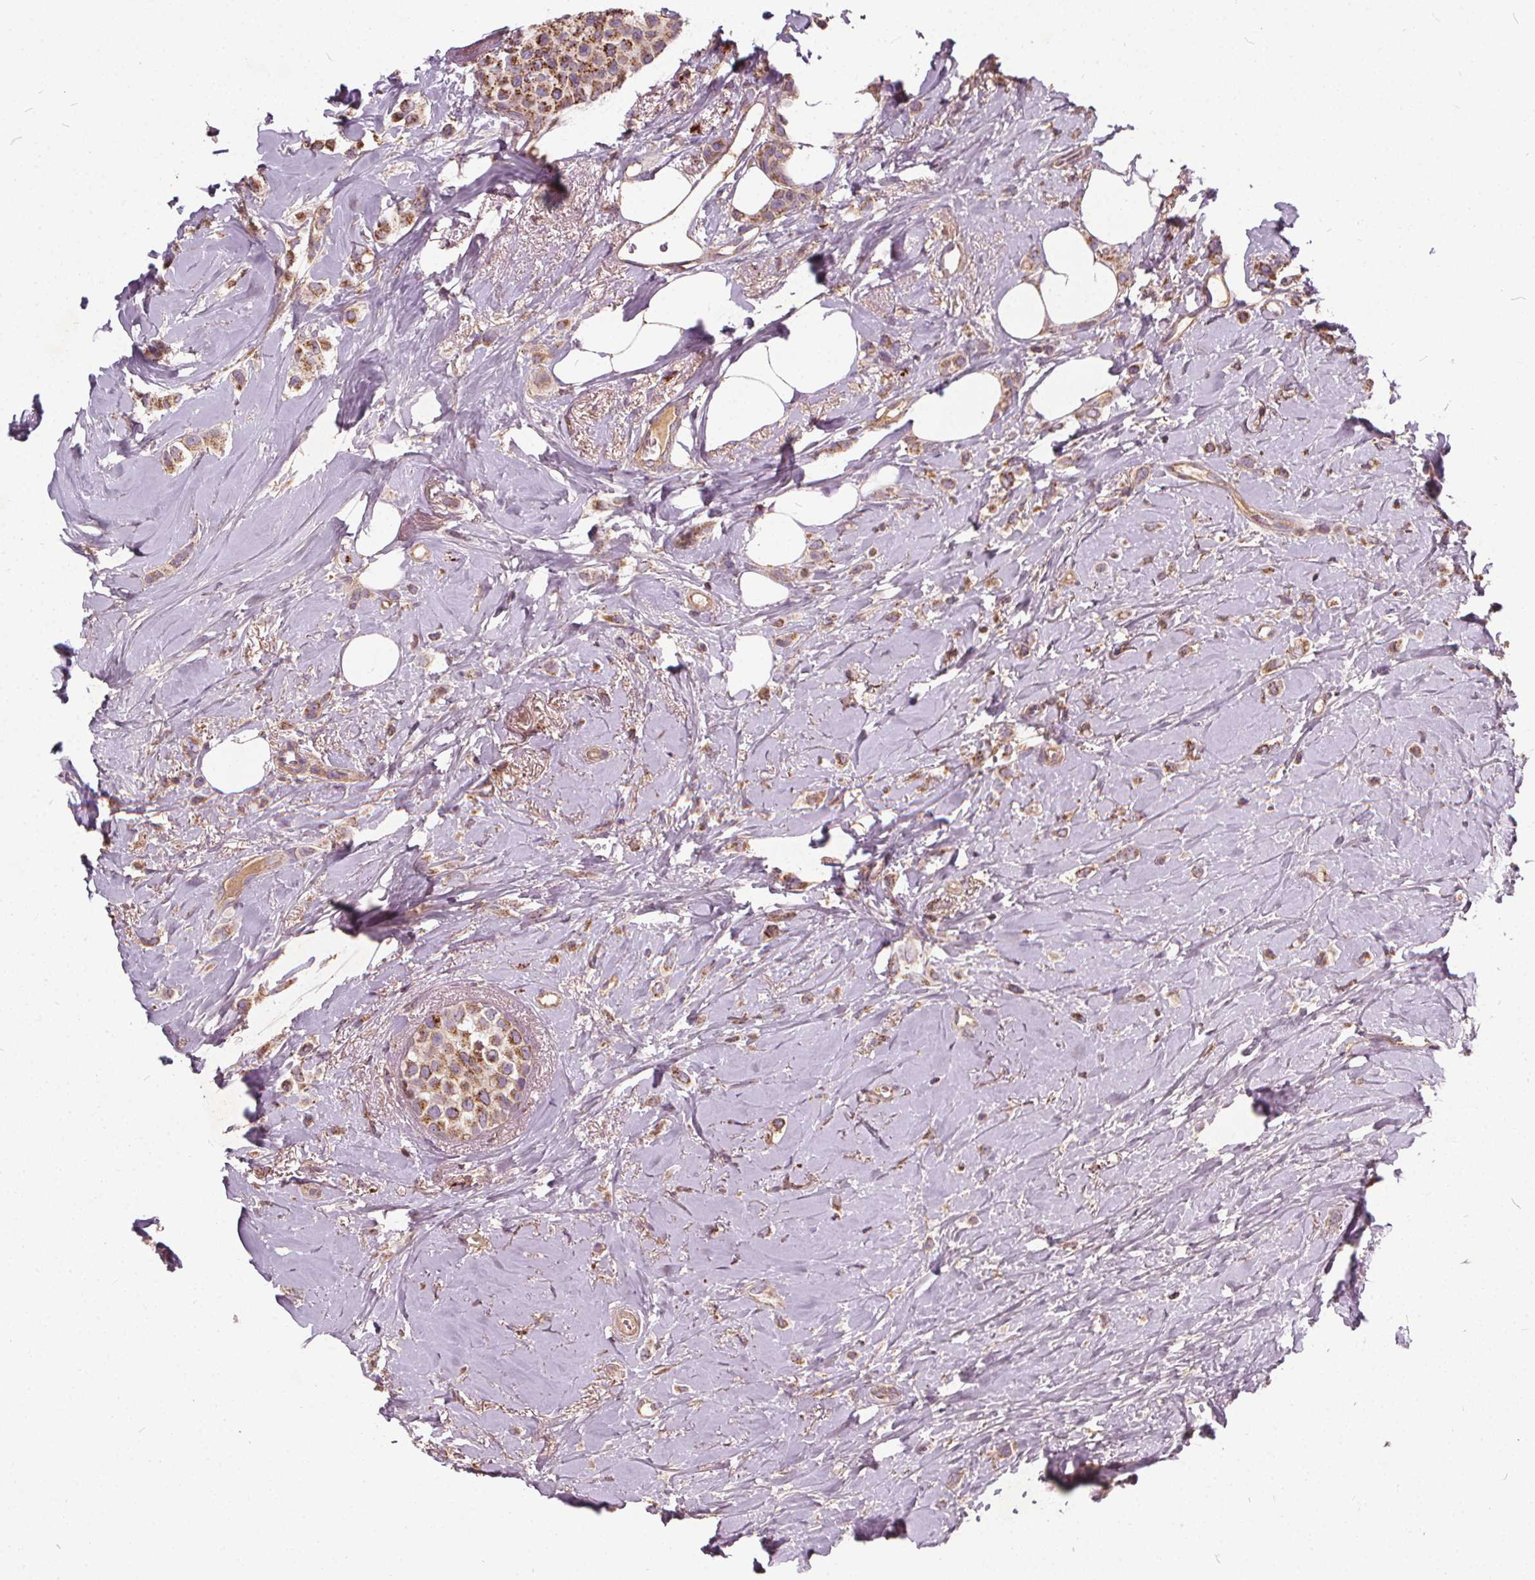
{"staining": {"intensity": "moderate", "quantity": ">75%", "location": "cytoplasmic/membranous"}, "tissue": "breast cancer", "cell_type": "Tumor cells", "image_type": "cancer", "snomed": [{"axis": "morphology", "description": "Lobular carcinoma"}, {"axis": "topography", "description": "Breast"}], "caption": "A brown stain highlights moderate cytoplasmic/membranous expression of a protein in human lobular carcinoma (breast) tumor cells. The staining was performed using DAB (3,3'-diaminobenzidine), with brown indicating positive protein expression. Nuclei are stained blue with hematoxylin.", "gene": "ORAI2", "patient": {"sex": "female", "age": 66}}